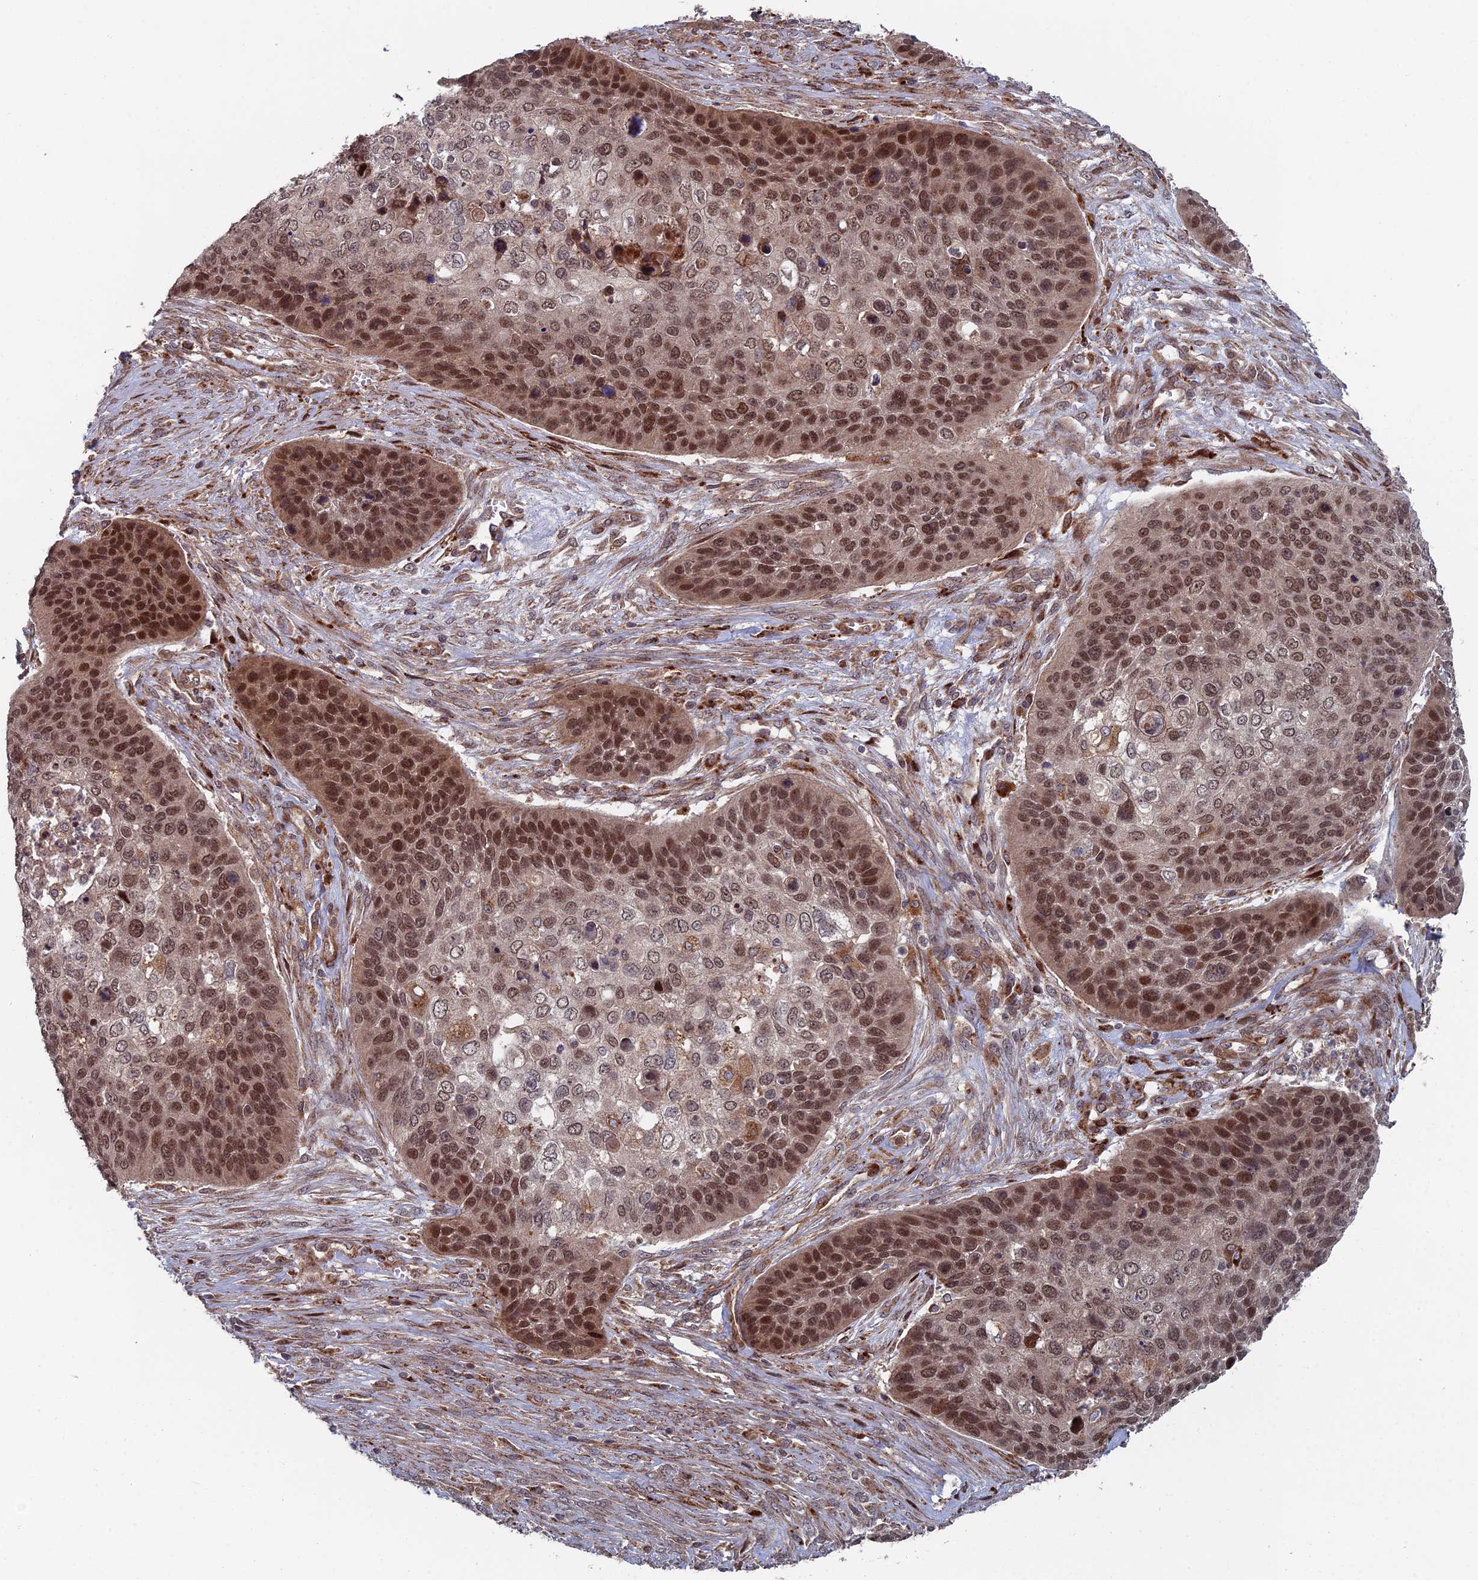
{"staining": {"intensity": "moderate", "quantity": "25%-75%", "location": "nuclear"}, "tissue": "skin cancer", "cell_type": "Tumor cells", "image_type": "cancer", "snomed": [{"axis": "morphology", "description": "Basal cell carcinoma"}, {"axis": "topography", "description": "Skin"}], "caption": "Basal cell carcinoma (skin) stained with a protein marker shows moderate staining in tumor cells.", "gene": "GTF2IRD1", "patient": {"sex": "female", "age": 74}}